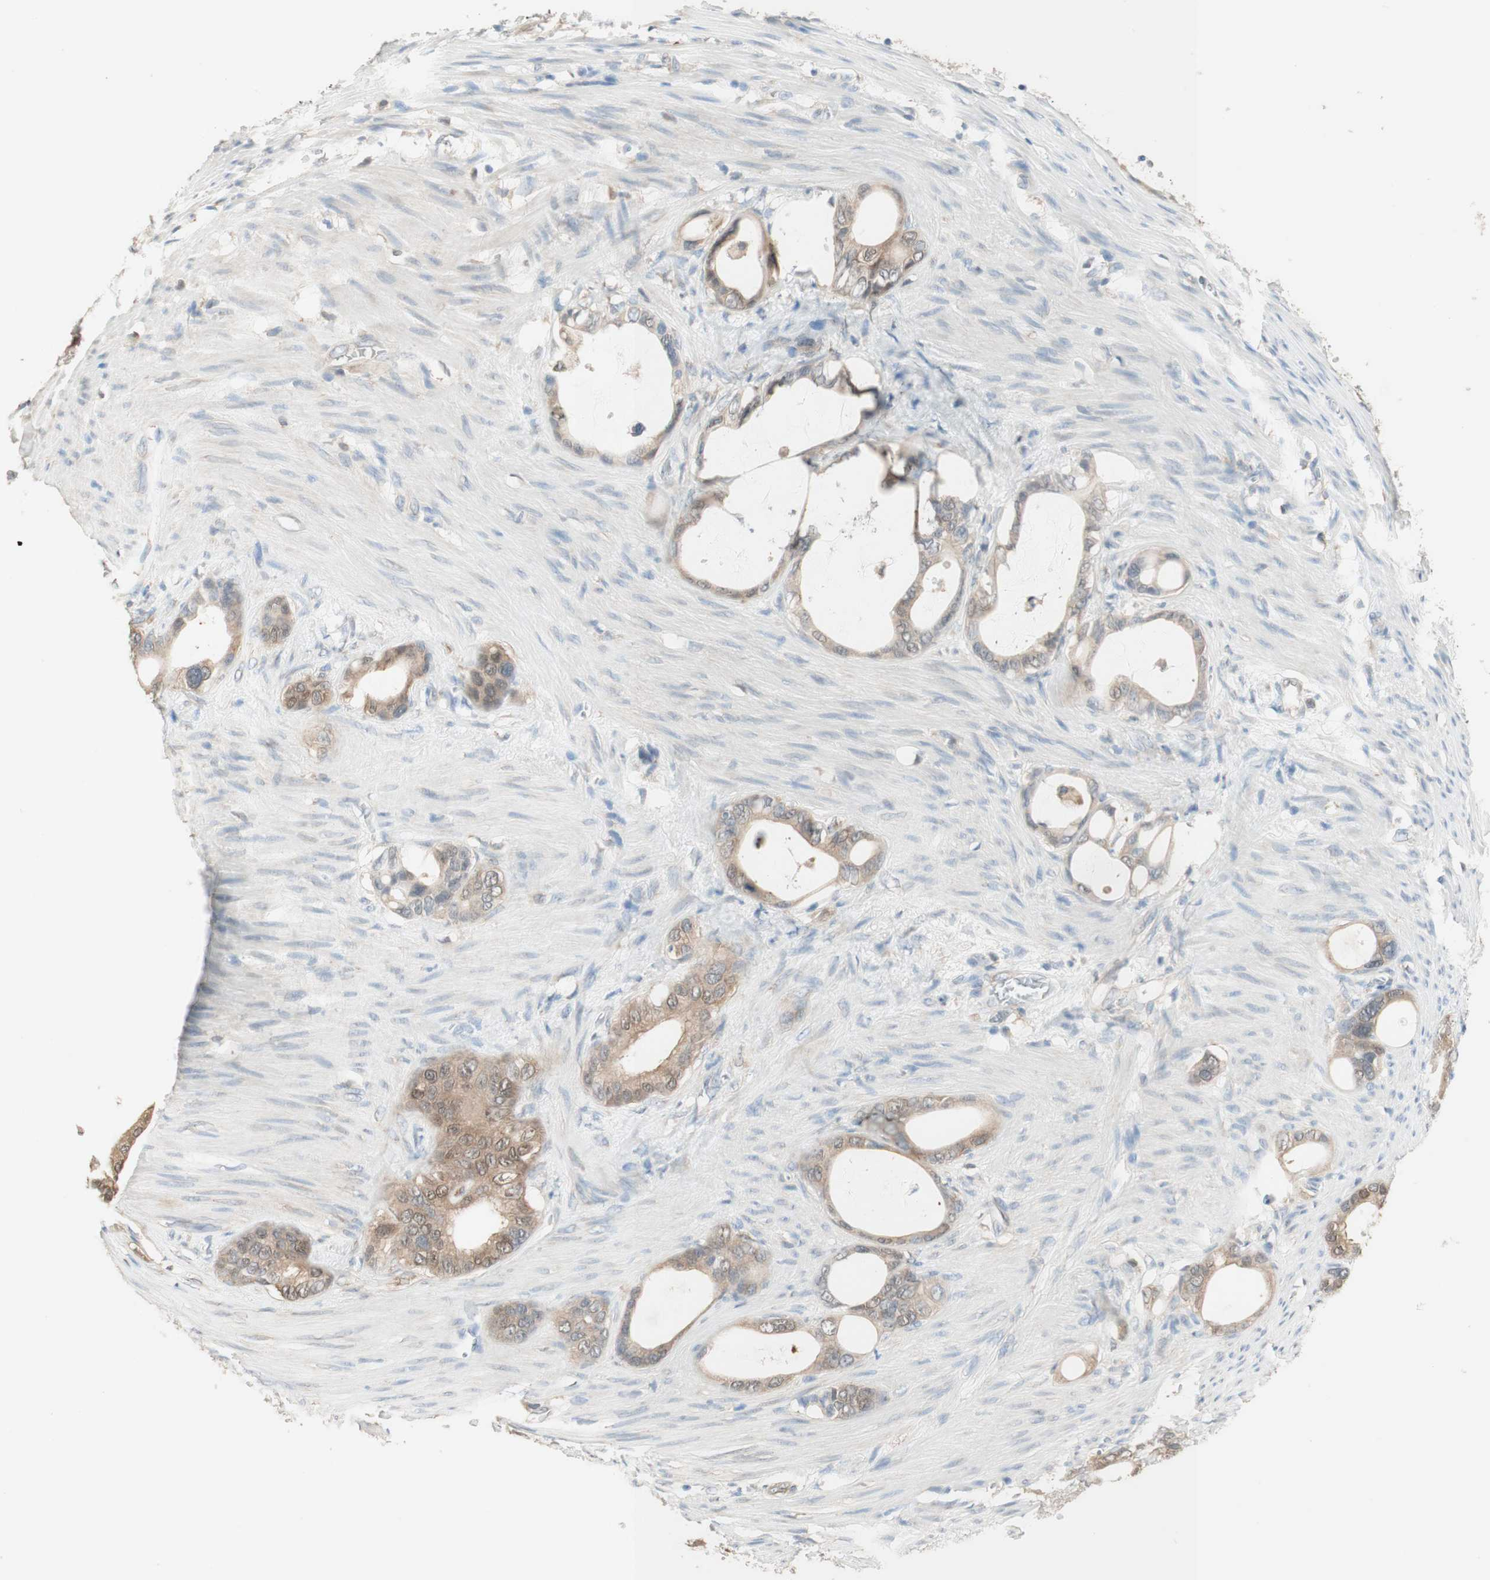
{"staining": {"intensity": "weak", "quantity": ">75%", "location": "cytoplasmic/membranous"}, "tissue": "stomach cancer", "cell_type": "Tumor cells", "image_type": "cancer", "snomed": [{"axis": "morphology", "description": "Adenocarcinoma, NOS"}, {"axis": "topography", "description": "Stomach"}], "caption": "DAB (3,3'-diaminobenzidine) immunohistochemical staining of adenocarcinoma (stomach) displays weak cytoplasmic/membranous protein staining in approximately >75% of tumor cells. The staining was performed using DAB to visualize the protein expression in brown, while the nuclei were stained in blue with hematoxylin (Magnification: 20x).", "gene": "COMT", "patient": {"sex": "female", "age": 75}}